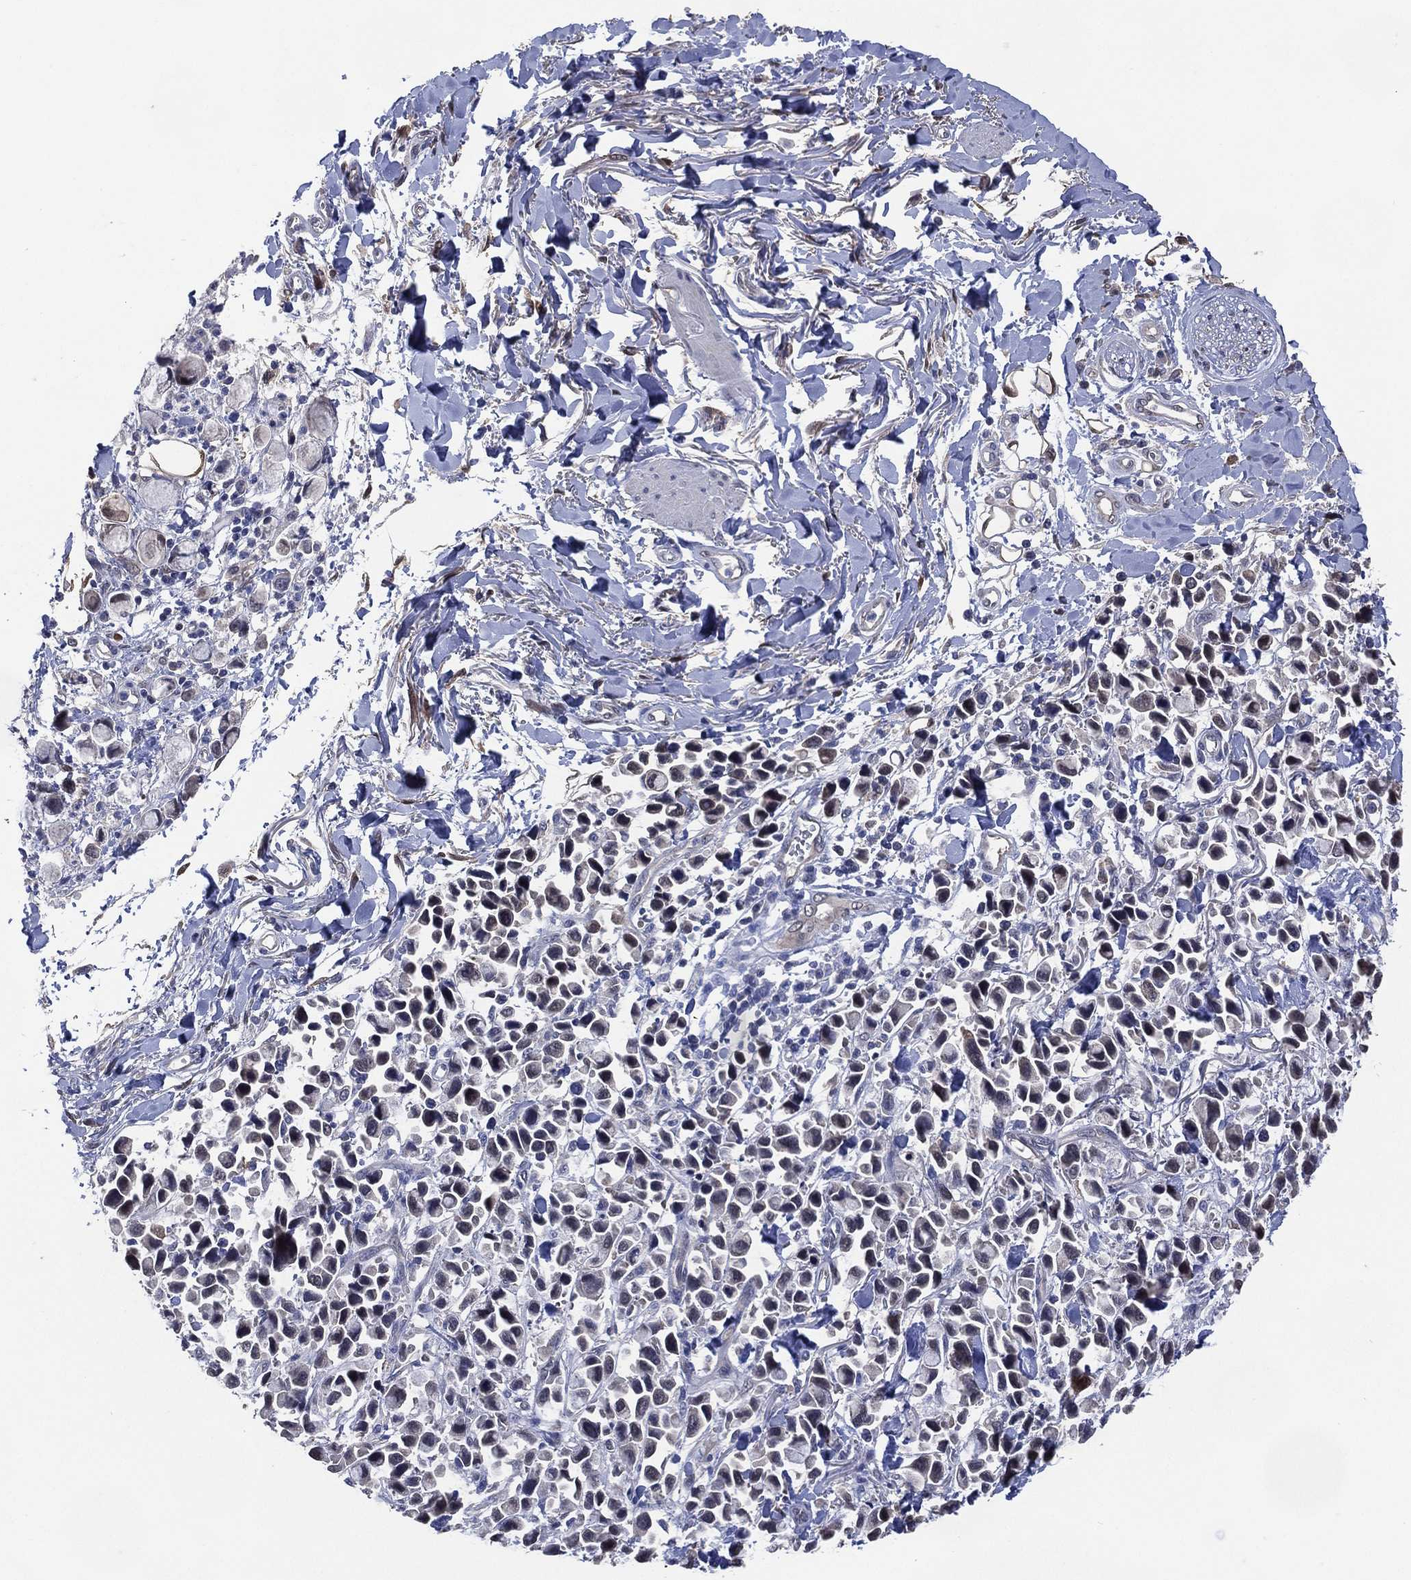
{"staining": {"intensity": "weak", "quantity": "<25%", "location": "cytoplasmic/membranous"}, "tissue": "stomach cancer", "cell_type": "Tumor cells", "image_type": "cancer", "snomed": [{"axis": "morphology", "description": "Adenocarcinoma, NOS"}, {"axis": "topography", "description": "Stomach"}], "caption": "Tumor cells are negative for protein expression in human stomach cancer (adenocarcinoma).", "gene": "AK1", "patient": {"sex": "female", "age": 81}}